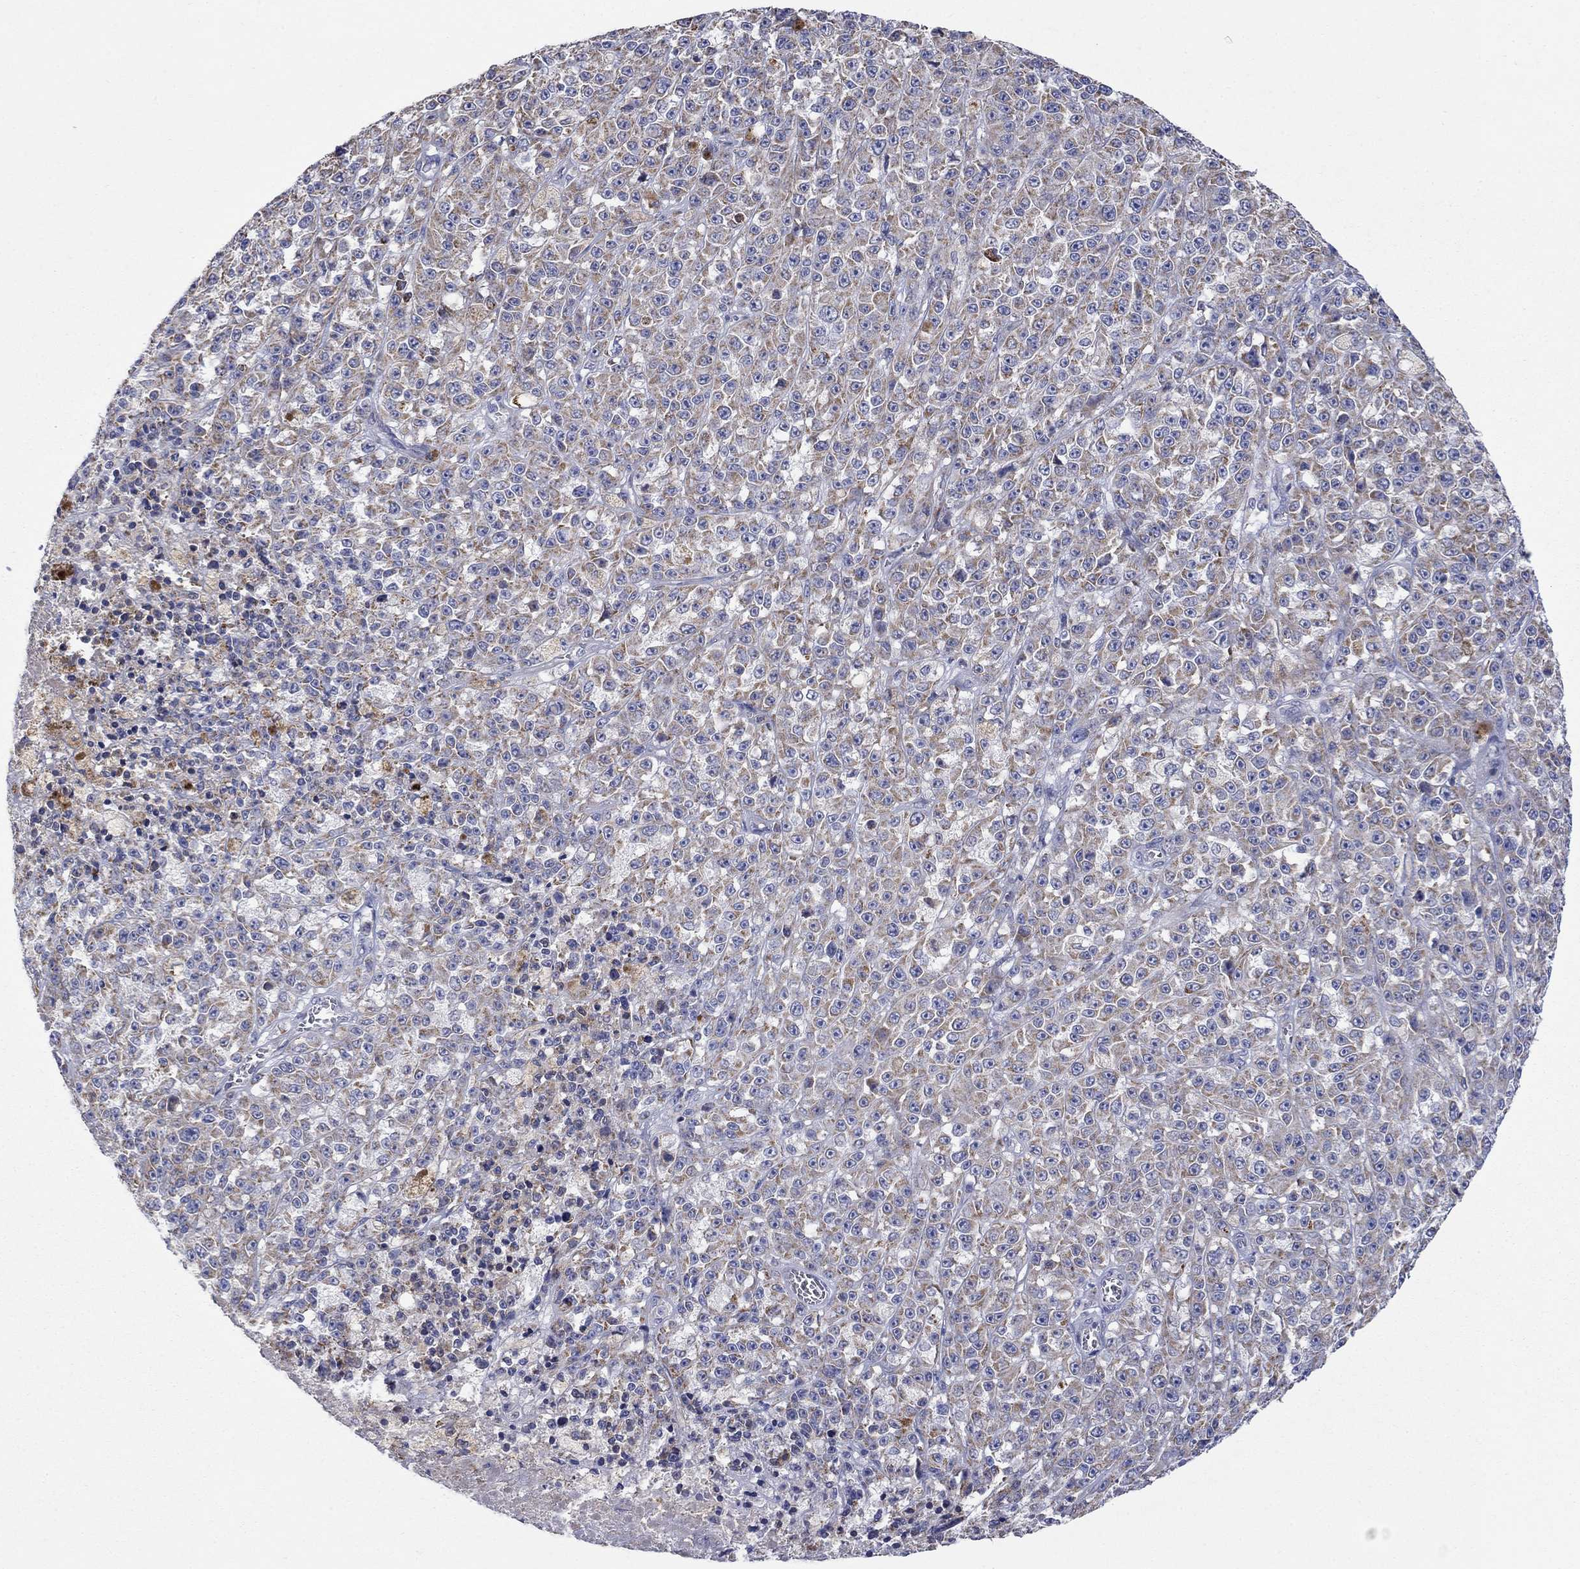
{"staining": {"intensity": "moderate", "quantity": ">75%", "location": "cytoplasmic/membranous"}, "tissue": "melanoma", "cell_type": "Tumor cells", "image_type": "cancer", "snomed": [{"axis": "morphology", "description": "Malignant melanoma, NOS"}, {"axis": "topography", "description": "Skin"}], "caption": "Tumor cells exhibit medium levels of moderate cytoplasmic/membranous expression in approximately >75% of cells in malignant melanoma. The staining is performed using DAB brown chromogen to label protein expression. The nuclei are counter-stained blue using hematoxylin.", "gene": "CLVS1", "patient": {"sex": "female", "age": 58}}